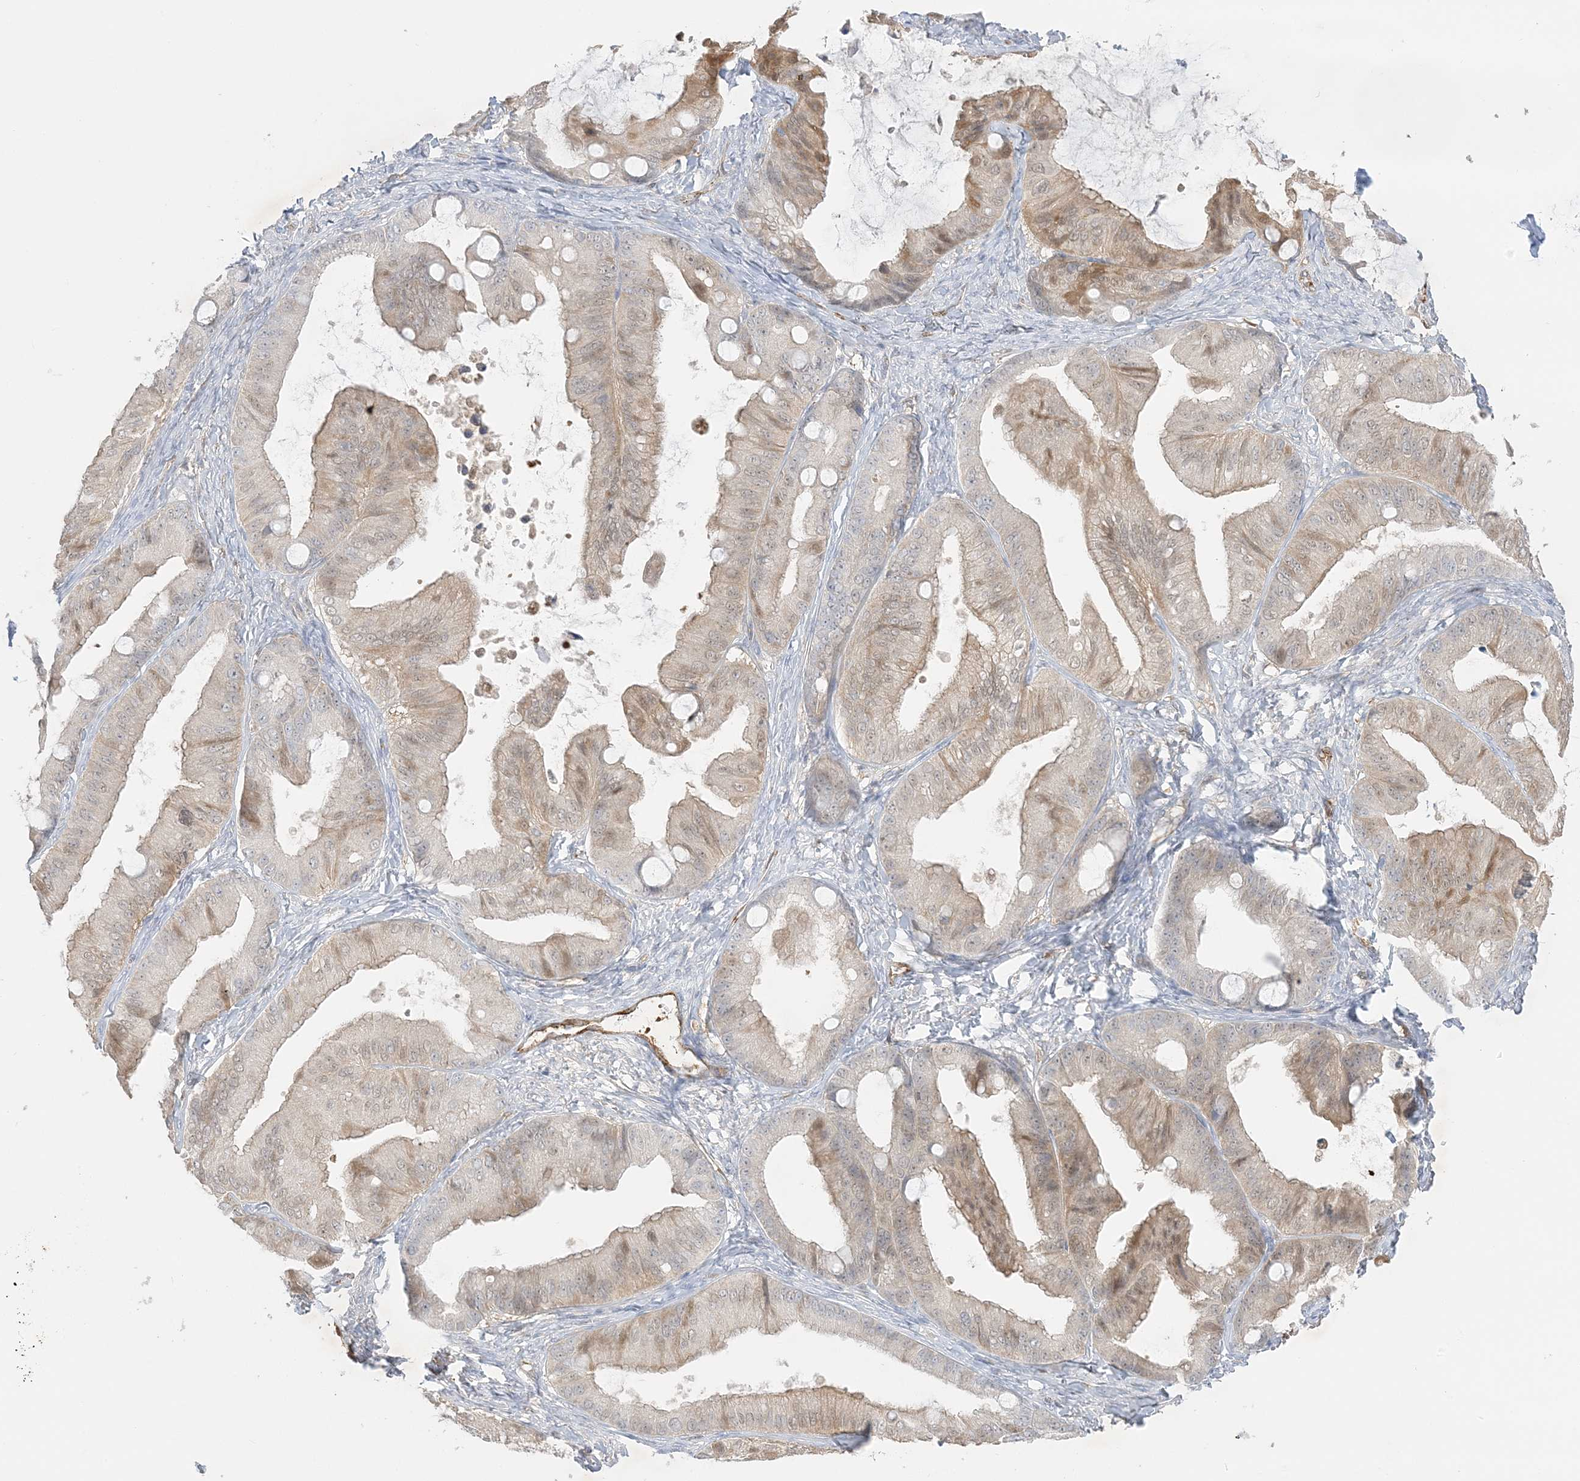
{"staining": {"intensity": "moderate", "quantity": ">75%", "location": "cytoplasmic/membranous,nuclear"}, "tissue": "ovarian cancer", "cell_type": "Tumor cells", "image_type": "cancer", "snomed": [{"axis": "morphology", "description": "Cystadenocarcinoma, mucinous, NOS"}, {"axis": "topography", "description": "Ovary"}], "caption": "Mucinous cystadenocarcinoma (ovarian) was stained to show a protein in brown. There is medium levels of moderate cytoplasmic/membranous and nuclear expression in approximately >75% of tumor cells.", "gene": "INPP1", "patient": {"sex": "female", "age": 71}}